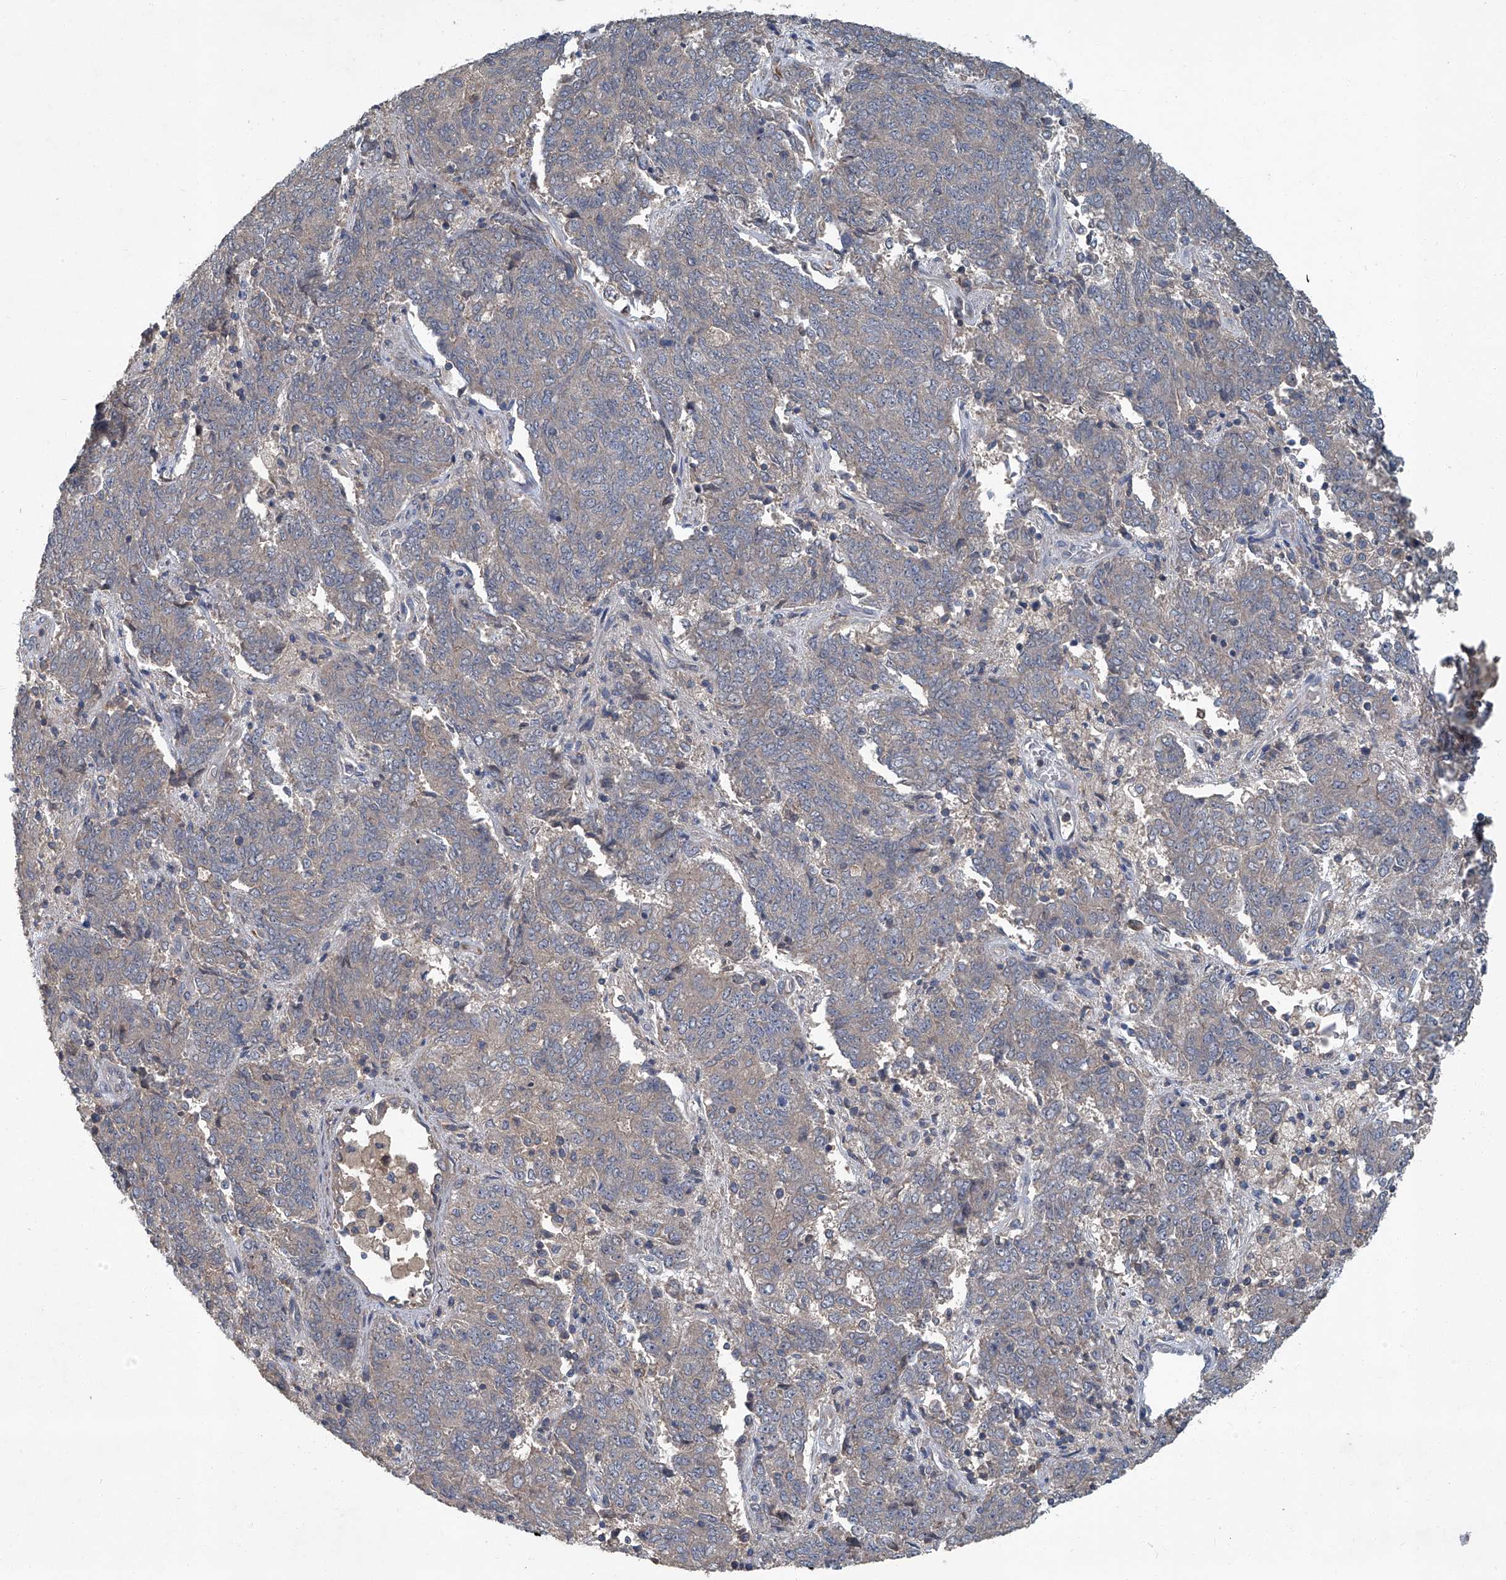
{"staining": {"intensity": "weak", "quantity": "<25%", "location": "cytoplasmic/membranous"}, "tissue": "endometrial cancer", "cell_type": "Tumor cells", "image_type": "cancer", "snomed": [{"axis": "morphology", "description": "Adenocarcinoma, NOS"}, {"axis": "topography", "description": "Endometrium"}], "caption": "Tumor cells are negative for protein expression in human endometrial cancer. (DAB IHC with hematoxylin counter stain).", "gene": "ANKRD34A", "patient": {"sex": "female", "age": 80}}